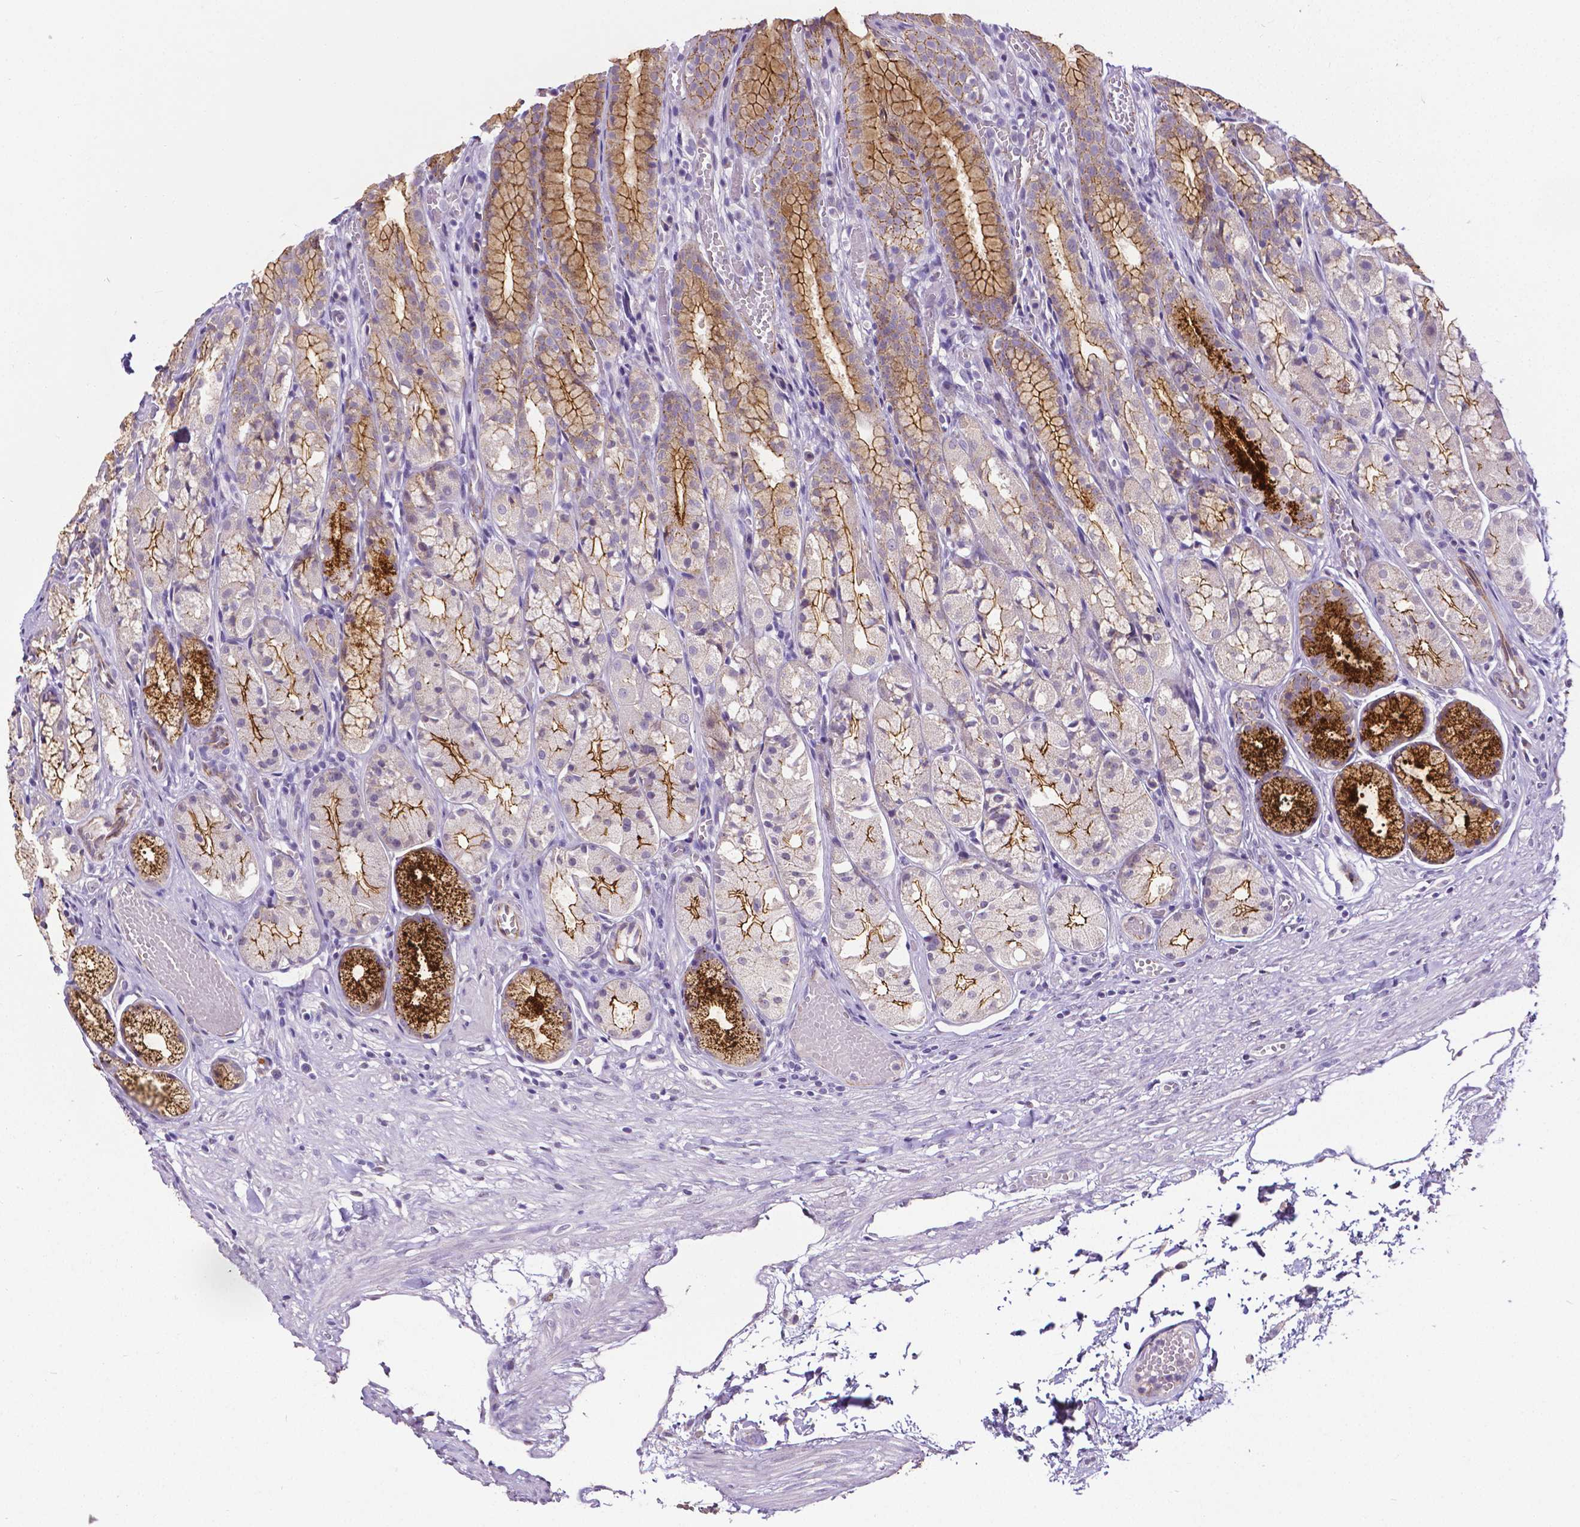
{"staining": {"intensity": "strong", "quantity": "25%-75%", "location": "cytoplasmic/membranous"}, "tissue": "stomach", "cell_type": "Glandular cells", "image_type": "normal", "snomed": [{"axis": "morphology", "description": "Normal tissue, NOS"}, {"axis": "topography", "description": "Stomach"}], "caption": "Protein positivity by immunohistochemistry demonstrates strong cytoplasmic/membranous staining in approximately 25%-75% of glandular cells in unremarkable stomach. (IHC, brightfield microscopy, high magnification).", "gene": "OCLN", "patient": {"sex": "male", "age": 70}}